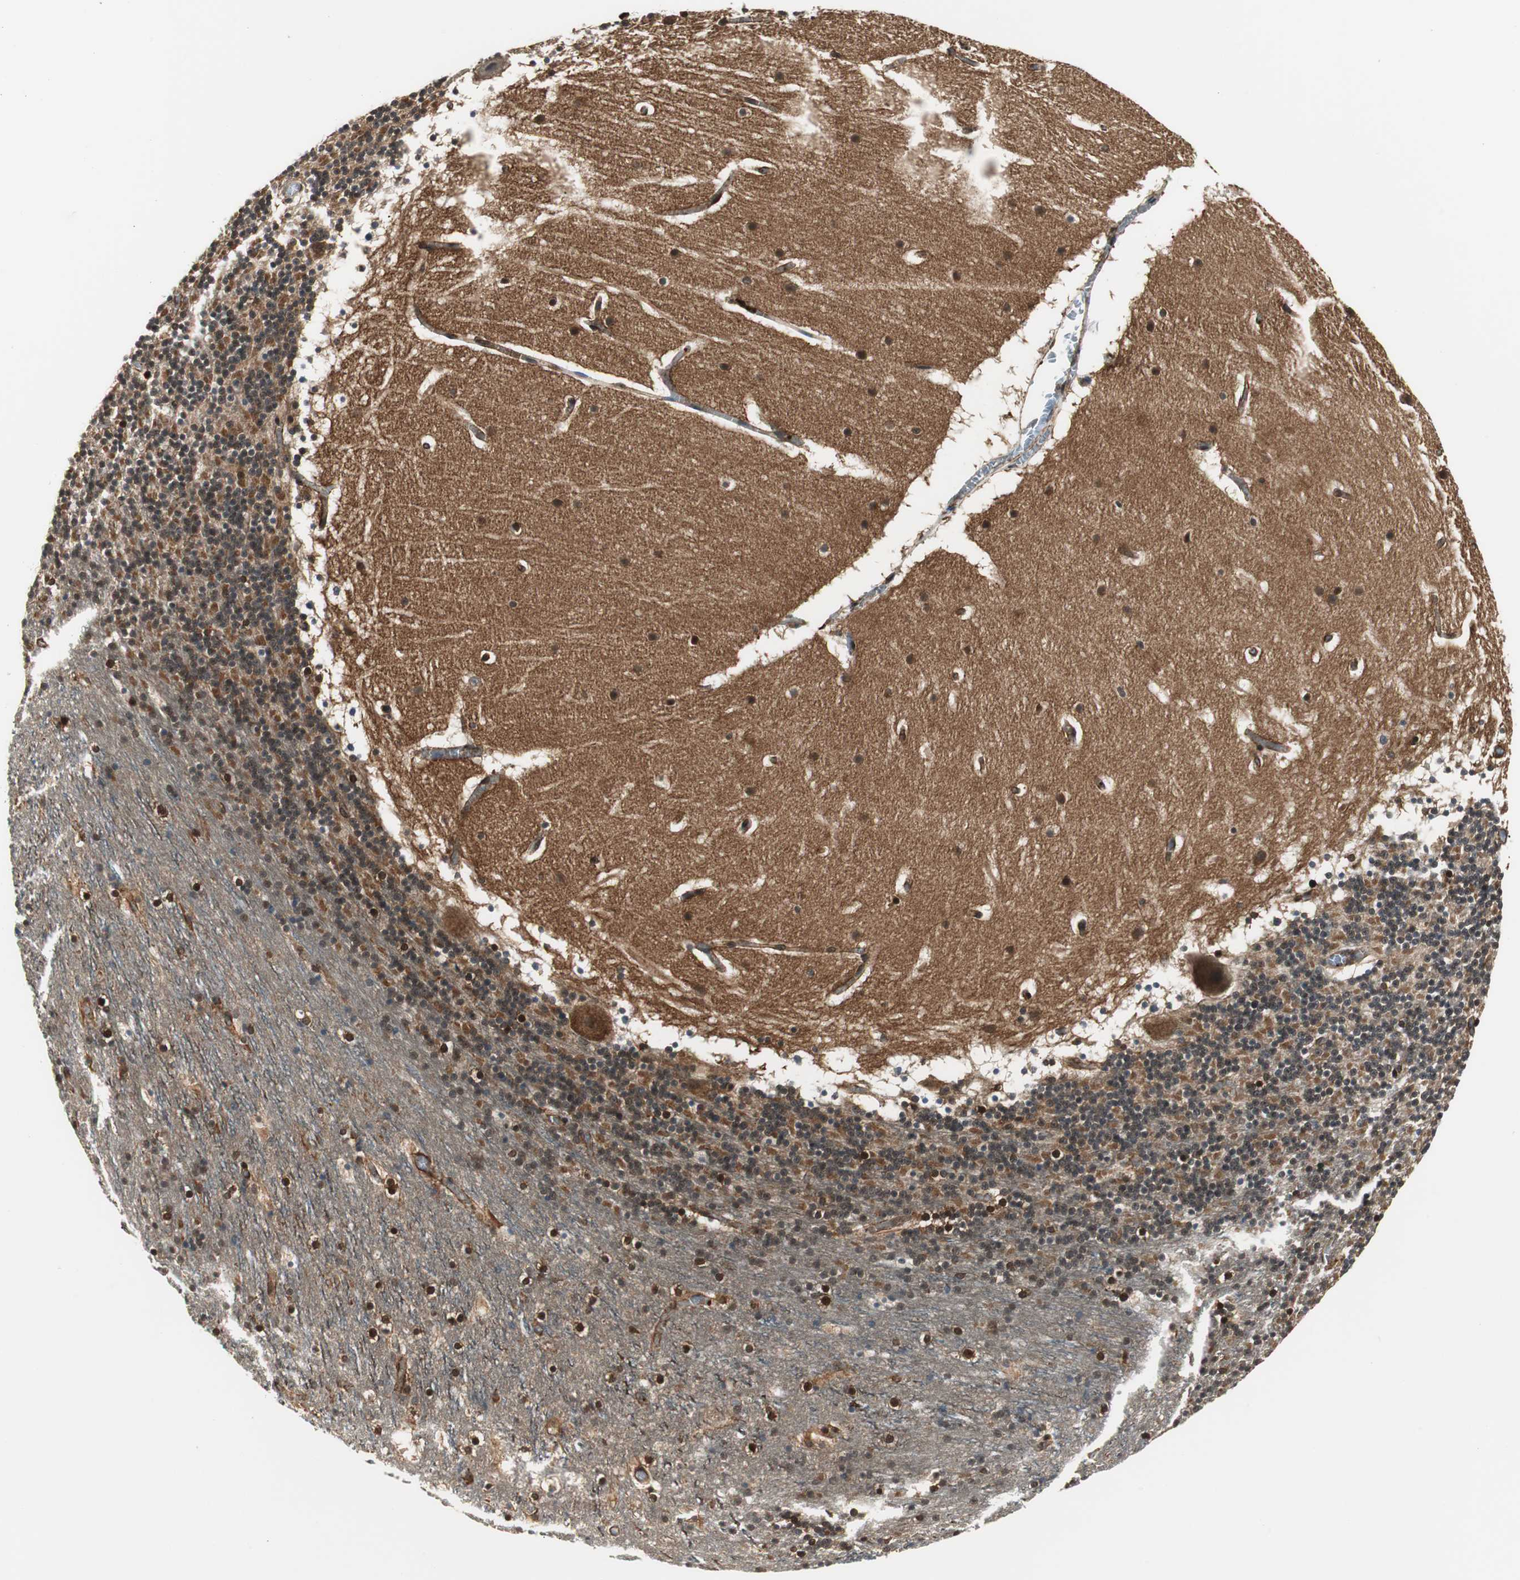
{"staining": {"intensity": "strong", "quantity": "25%-75%", "location": "nuclear"}, "tissue": "cerebellum", "cell_type": "Cells in granular layer", "image_type": "normal", "snomed": [{"axis": "morphology", "description": "Normal tissue, NOS"}, {"axis": "topography", "description": "Cerebellum"}], "caption": "Immunohistochemical staining of unremarkable human cerebellum demonstrates high levels of strong nuclear expression in approximately 25%-75% of cells in granular layer. (DAB (3,3'-diaminobenzidine) IHC with brightfield microscopy, high magnification).", "gene": "PTPN11", "patient": {"sex": "male", "age": 45}}